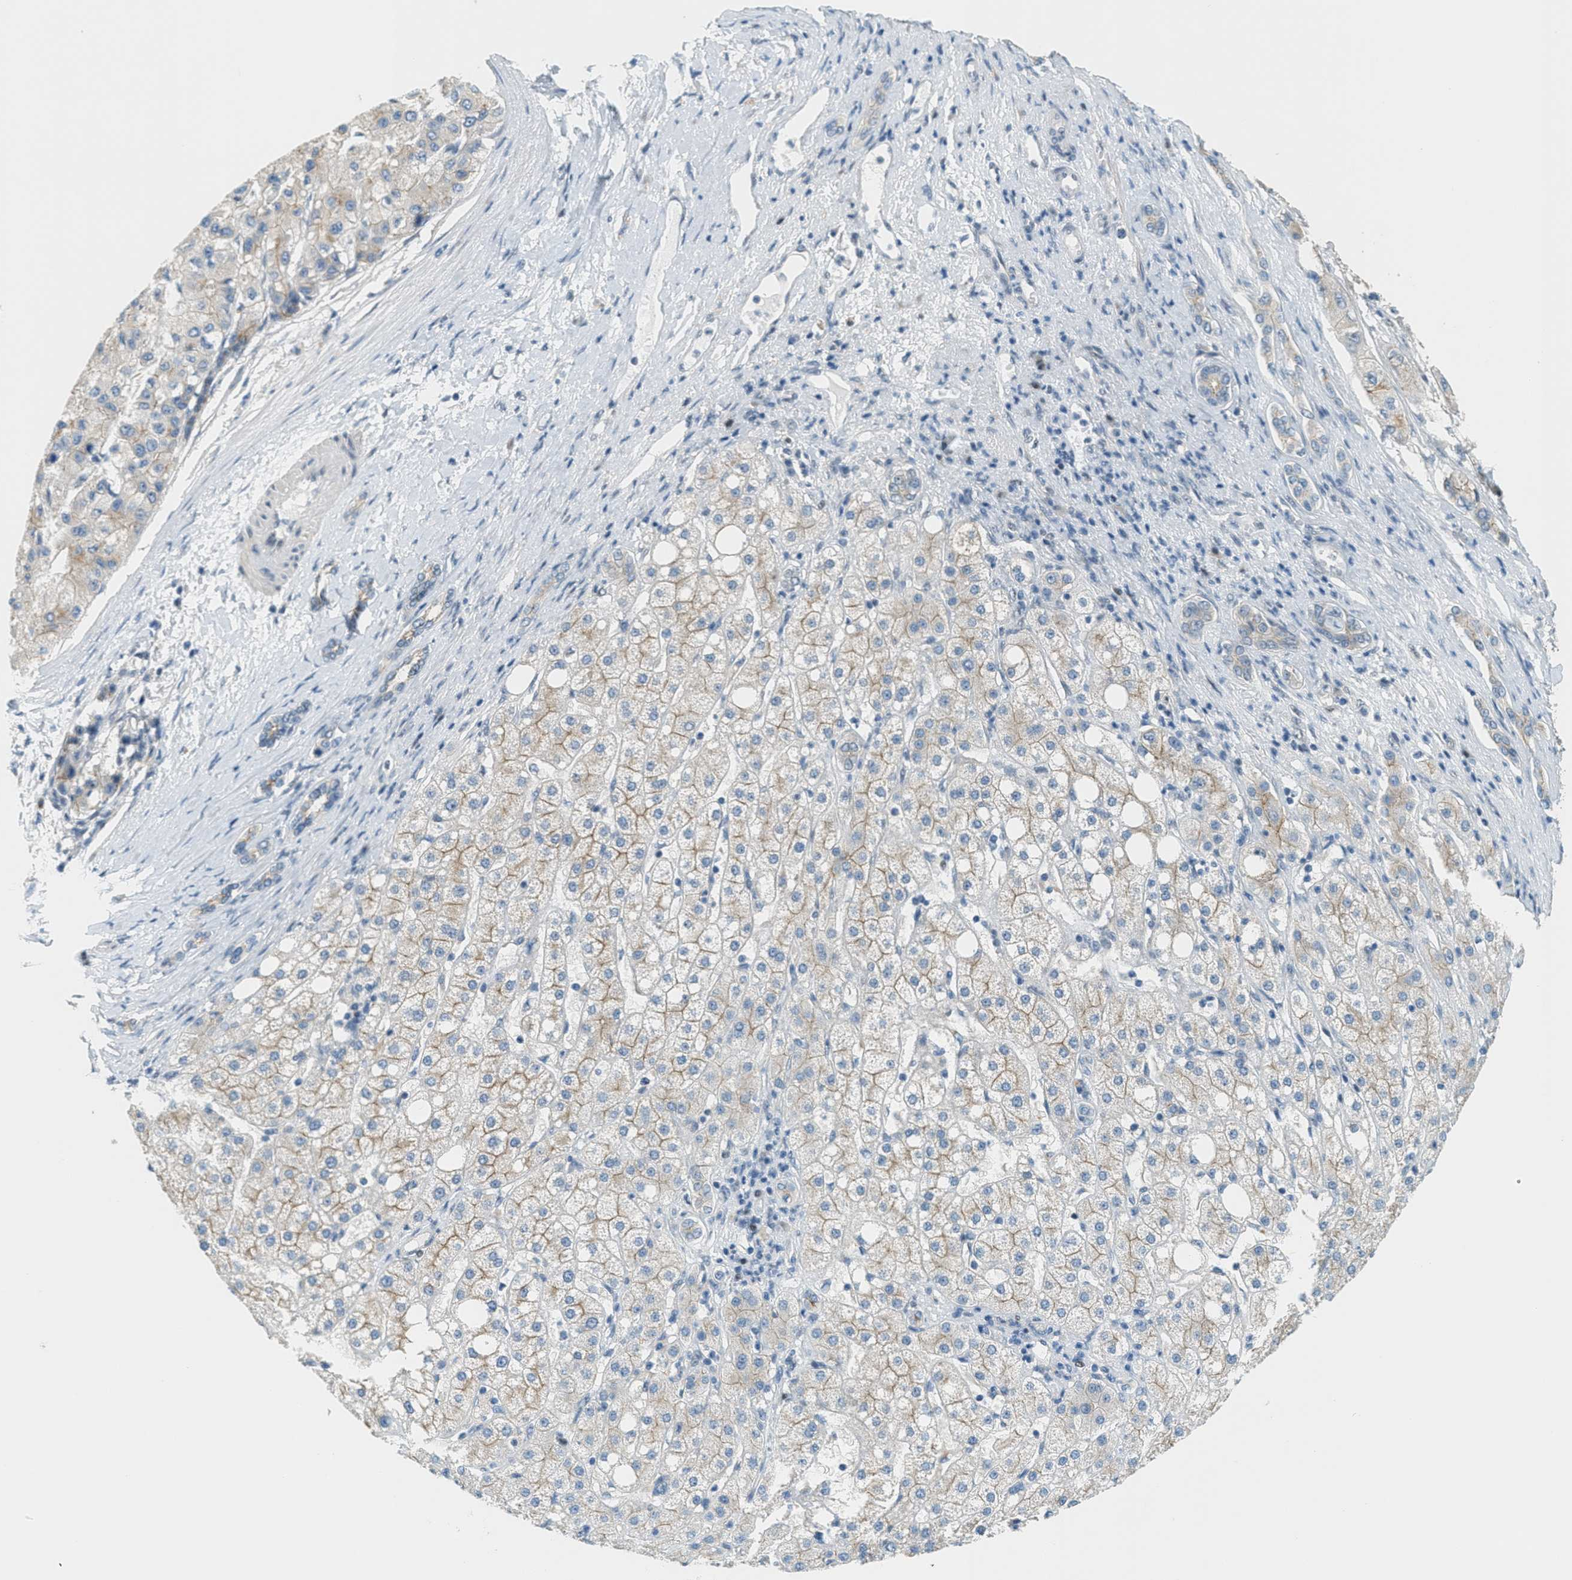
{"staining": {"intensity": "weak", "quantity": ">75%", "location": "cytoplasmic/membranous"}, "tissue": "liver cancer", "cell_type": "Tumor cells", "image_type": "cancer", "snomed": [{"axis": "morphology", "description": "Carcinoma, Hepatocellular, NOS"}, {"axis": "topography", "description": "Liver"}], "caption": "Human hepatocellular carcinoma (liver) stained for a protein (brown) exhibits weak cytoplasmic/membranous positive positivity in approximately >75% of tumor cells.", "gene": "TCF3", "patient": {"sex": "male", "age": 80}}